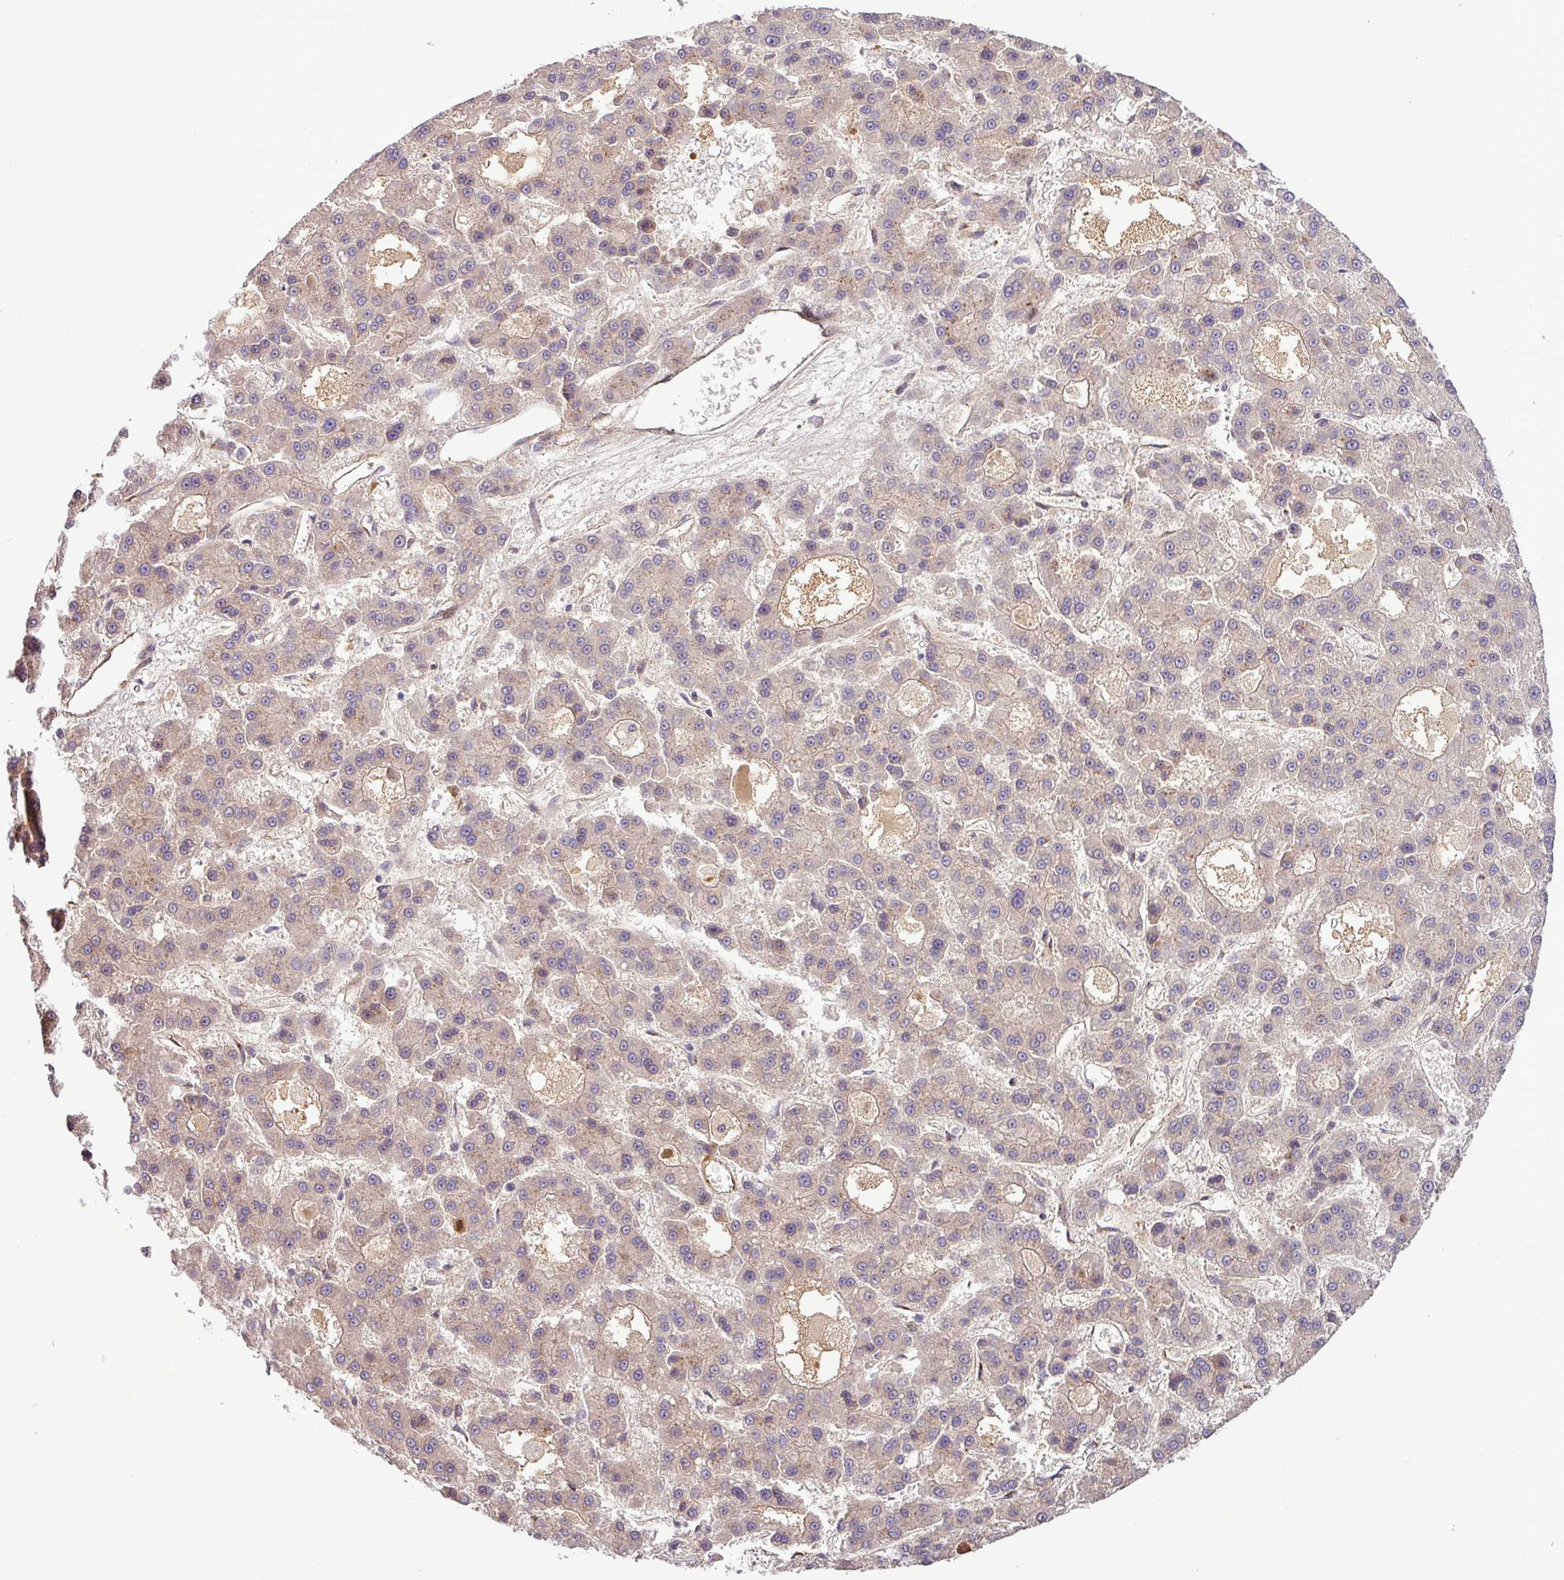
{"staining": {"intensity": "weak", "quantity": "<25%", "location": "cytoplasmic/membranous"}, "tissue": "liver cancer", "cell_type": "Tumor cells", "image_type": "cancer", "snomed": [{"axis": "morphology", "description": "Carcinoma, Hepatocellular, NOS"}, {"axis": "topography", "description": "Liver"}], "caption": "High magnification brightfield microscopy of liver hepatocellular carcinoma stained with DAB (3,3'-diaminobenzidine) (brown) and counterstained with hematoxylin (blue): tumor cells show no significant expression.", "gene": "PCDH1", "patient": {"sex": "male", "age": 70}}